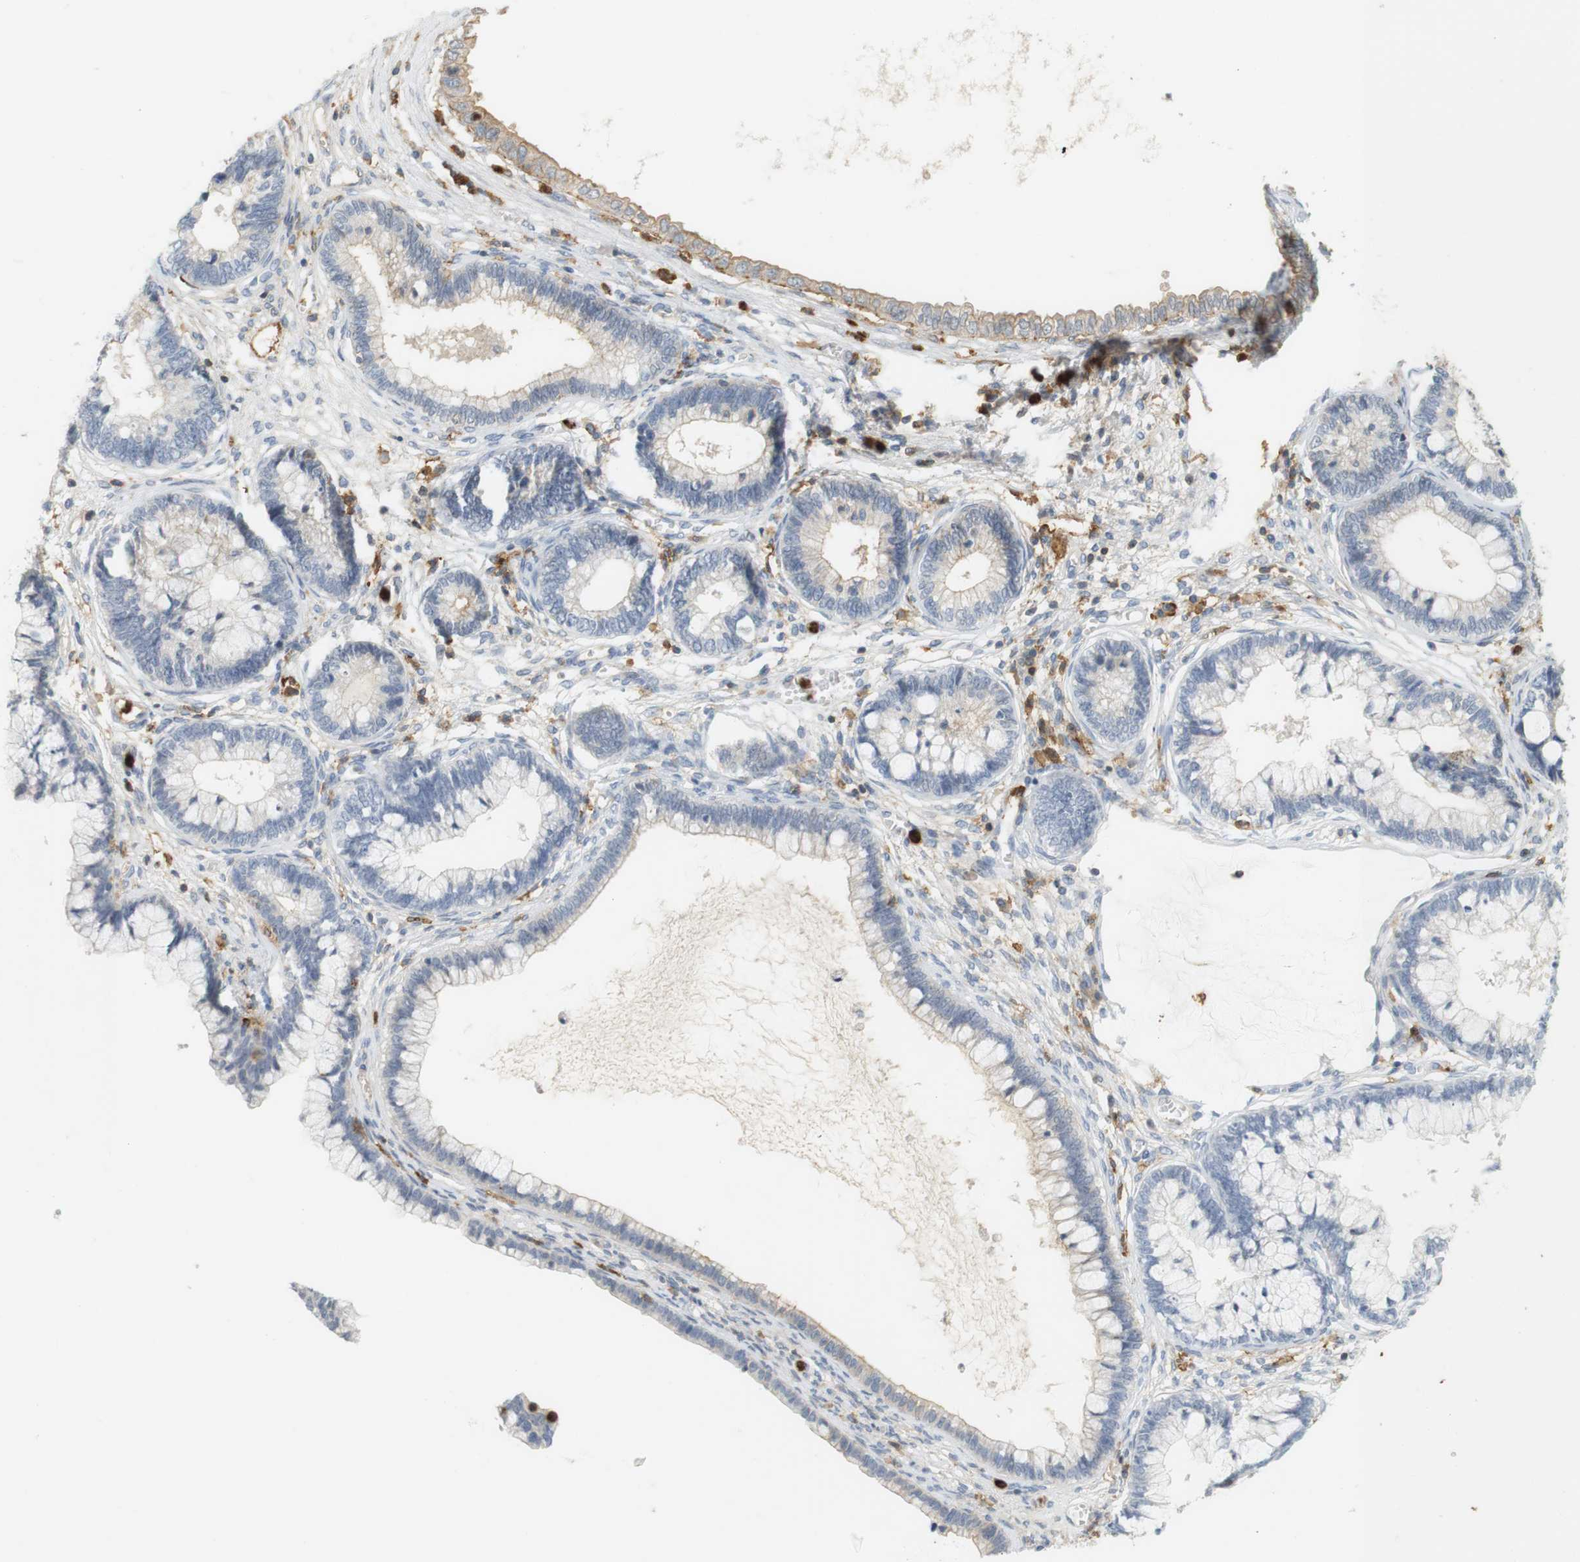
{"staining": {"intensity": "weak", "quantity": "<25%", "location": "cytoplasmic/membranous"}, "tissue": "cervical cancer", "cell_type": "Tumor cells", "image_type": "cancer", "snomed": [{"axis": "morphology", "description": "Adenocarcinoma, NOS"}, {"axis": "topography", "description": "Cervix"}], "caption": "Tumor cells are negative for brown protein staining in cervical adenocarcinoma.", "gene": "SIRPA", "patient": {"sex": "female", "age": 44}}